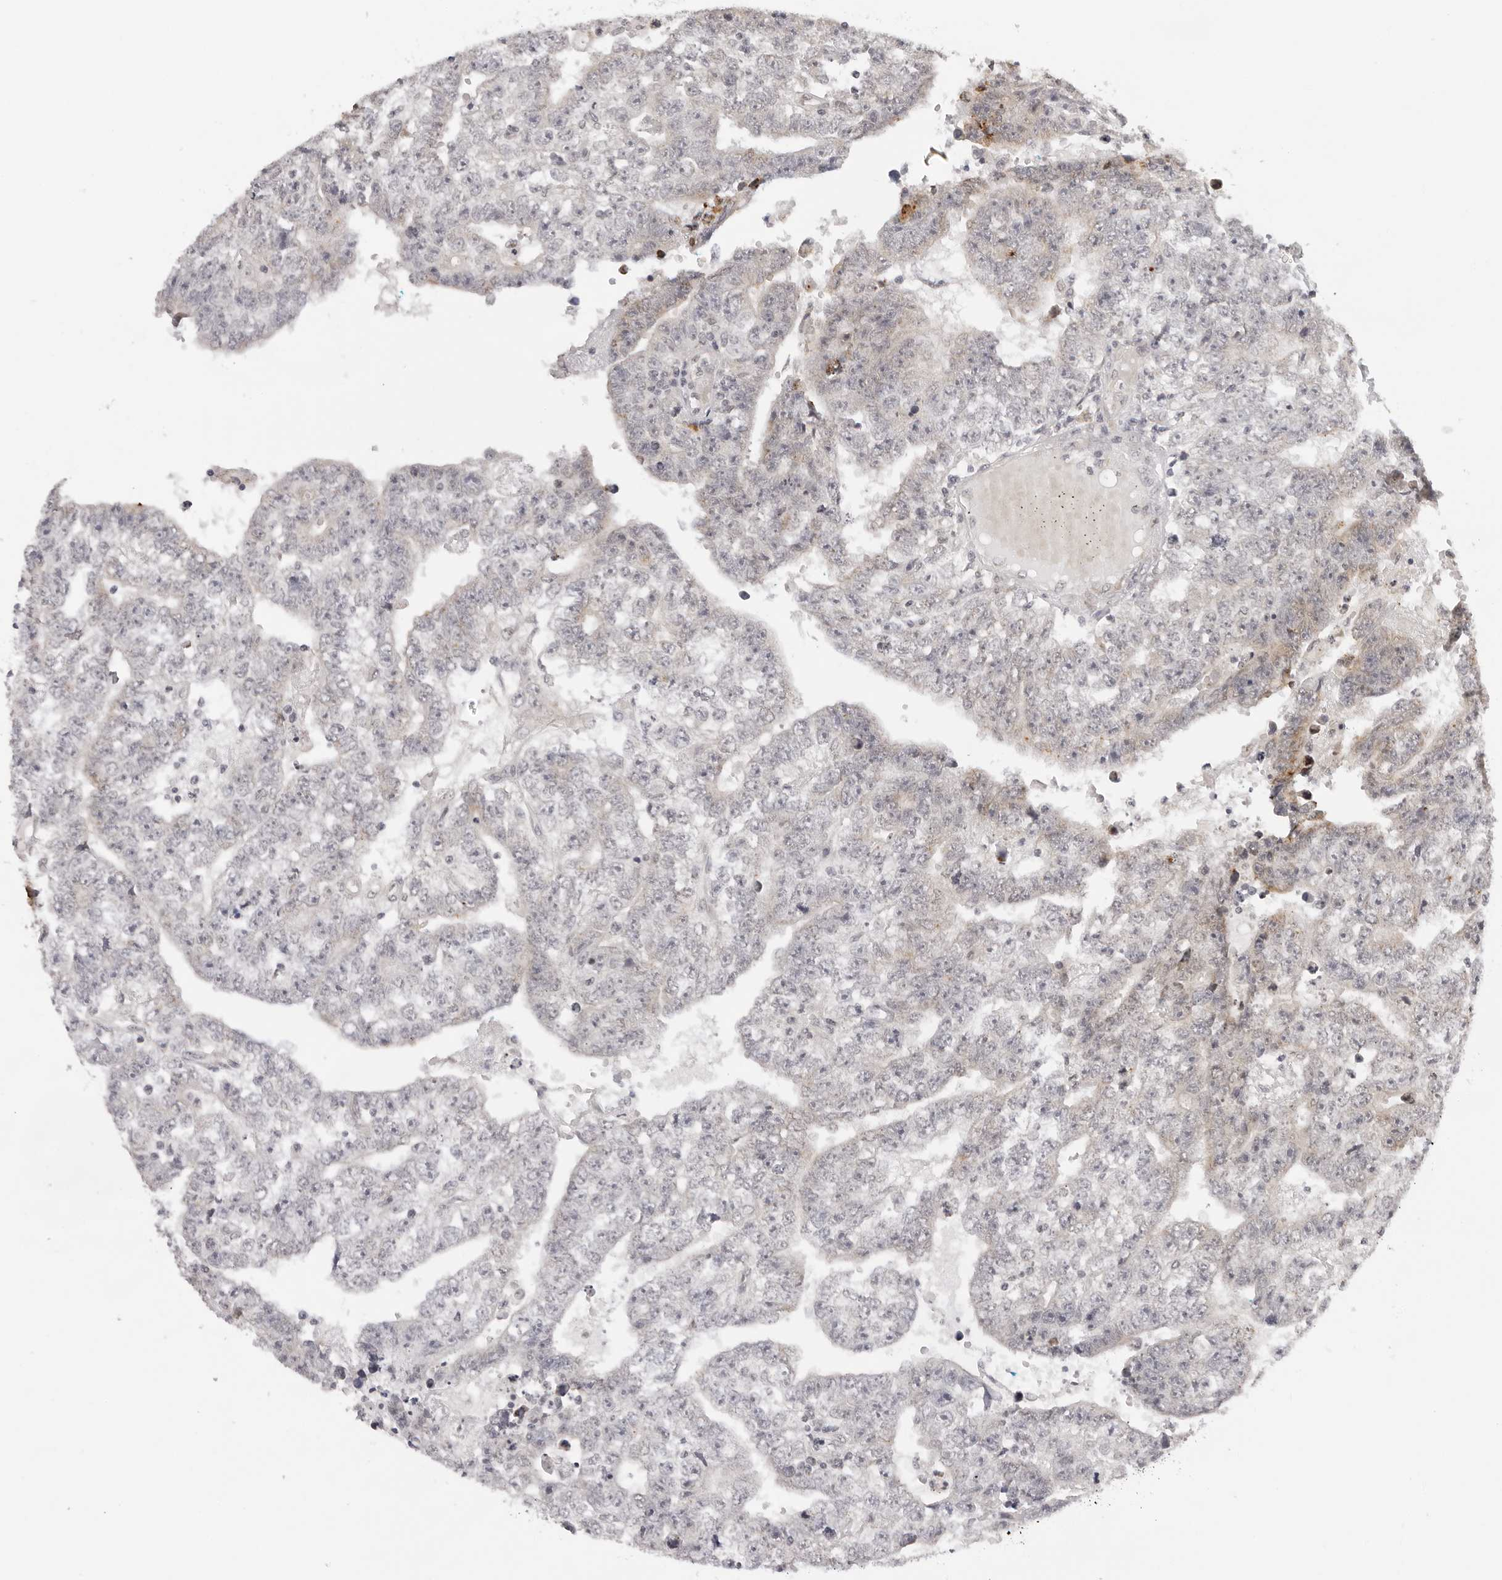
{"staining": {"intensity": "negative", "quantity": "none", "location": "none"}, "tissue": "testis cancer", "cell_type": "Tumor cells", "image_type": "cancer", "snomed": [{"axis": "morphology", "description": "Carcinoma, Embryonal, NOS"}, {"axis": "topography", "description": "Testis"}], "caption": "Protein analysis of testis cancer reveals no significant positivity in tumor cells.", "gene": "IL17RA", "patient": {"sex": "male", "age": 25}}